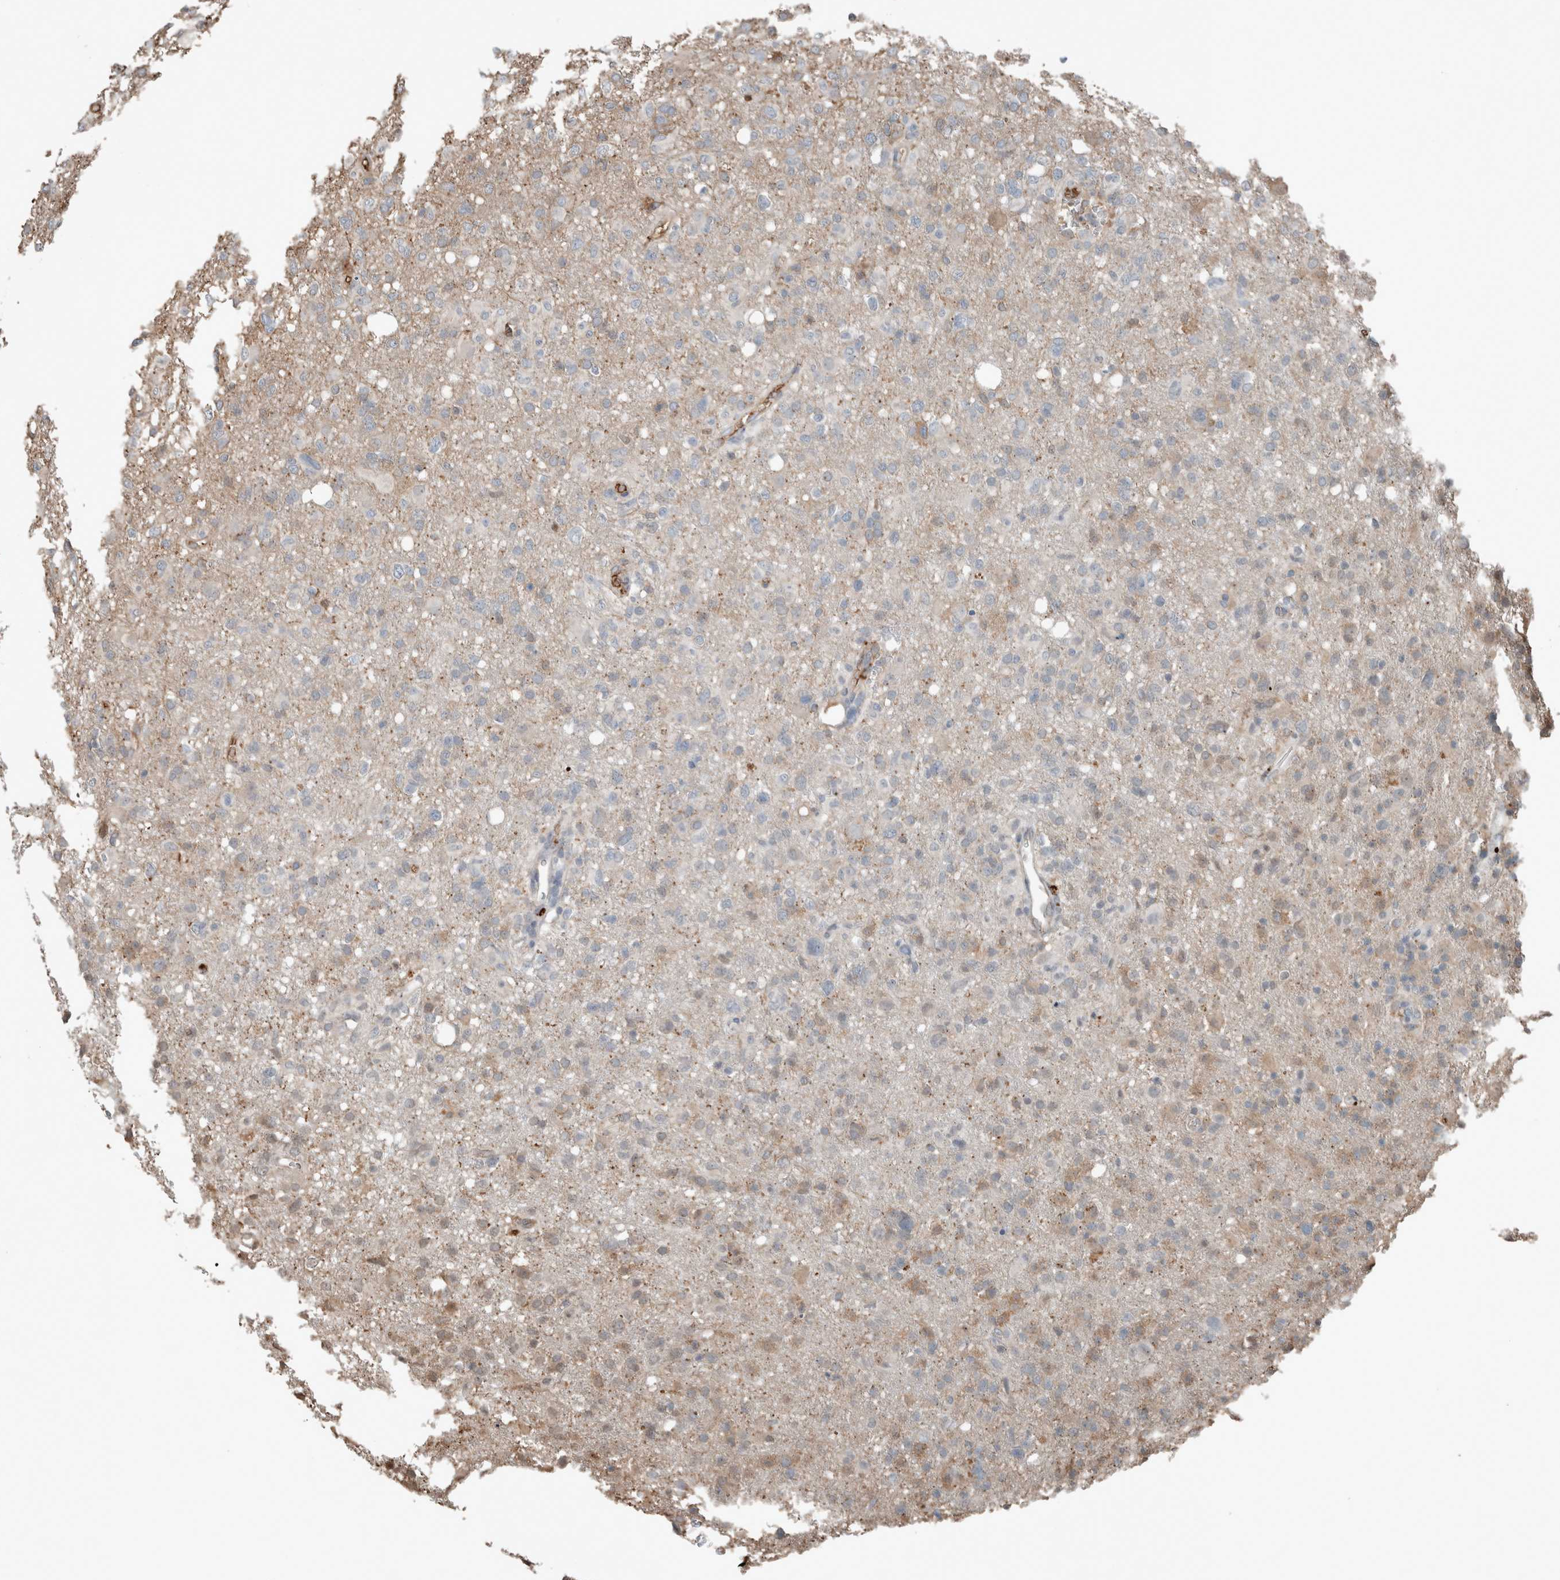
{"staining": {"intensity": "weak", "quantity": "<25%", "location": "cytoplasmic/membranous"}, "tissue": "glioma", "cell_type": "Tumor cells", "image_type": "cancer", "snomed": [{"axis": "morphology", "description": "Glioma, malignant, High grade"}, {"axis": "topography", "description": "Brain"}], "caption": "This is an immunohistochemistry (IHC) histopathology image of glioma. There is no expression in tumor cells.", "gene": "USP34", "patient": {"sex": "female", "age": 57}}